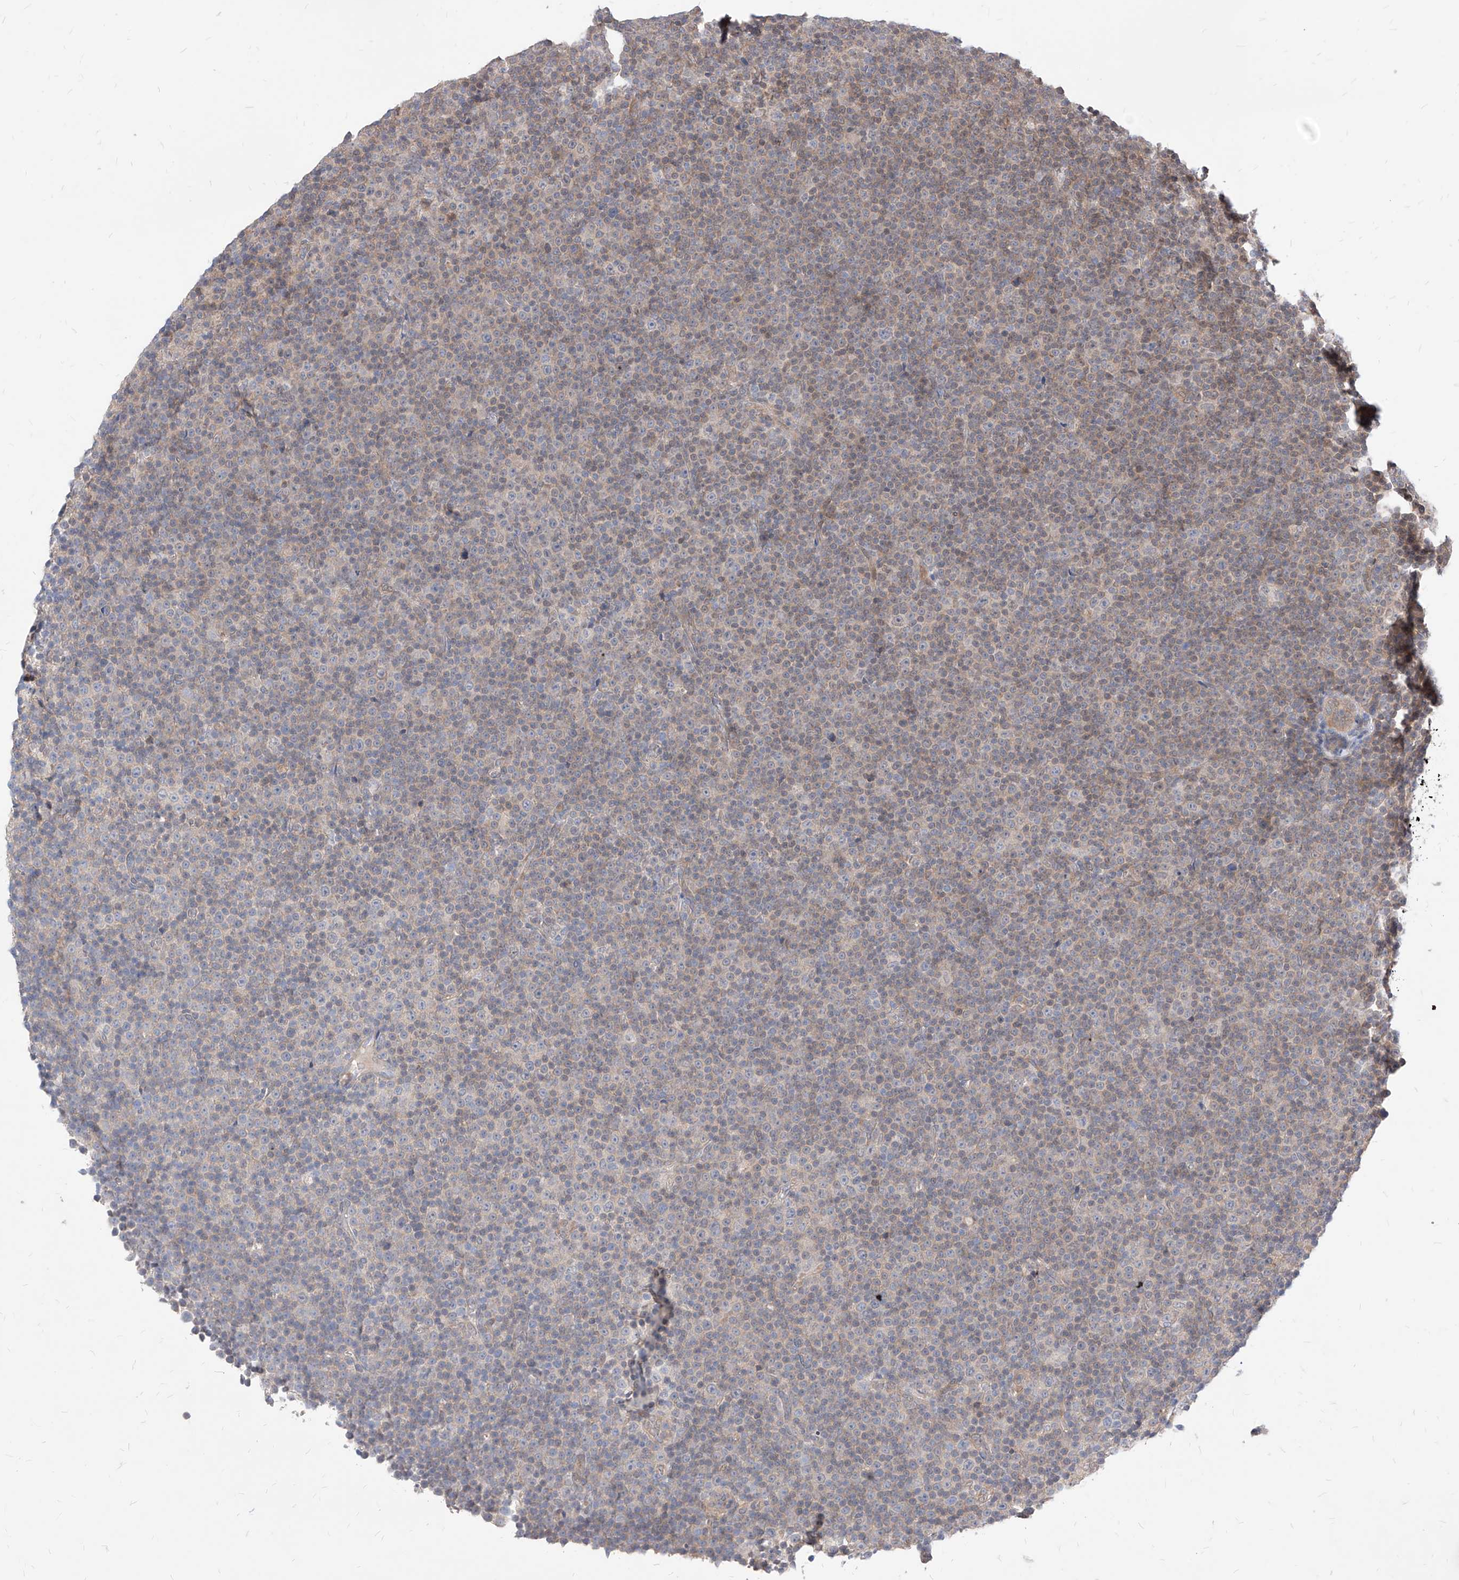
{"staining": {"intensity": "negative", "quantity": "none", "location": "none"}, "tissue": "lymphoma", "cell_type": "Tumor cells", "image_type": "cancer", "snomed": [{"axis": "morphology", "description": "Malignant lymphoma, non-Hodgkin's type, Low grade"}, {"axis": "topography", "description": "Lymph node"}], "caption": "Immunohistochemical staining of lymphoma shows no significant staining in tumor cells. The staining was performed using DAB to visualize the protein expression in brown, while the nuclei were stained in blue with hematoxylin (Magnification: 20x).", "gene": "TSNAX", "patient": {"sex": "female", "age": 67}}